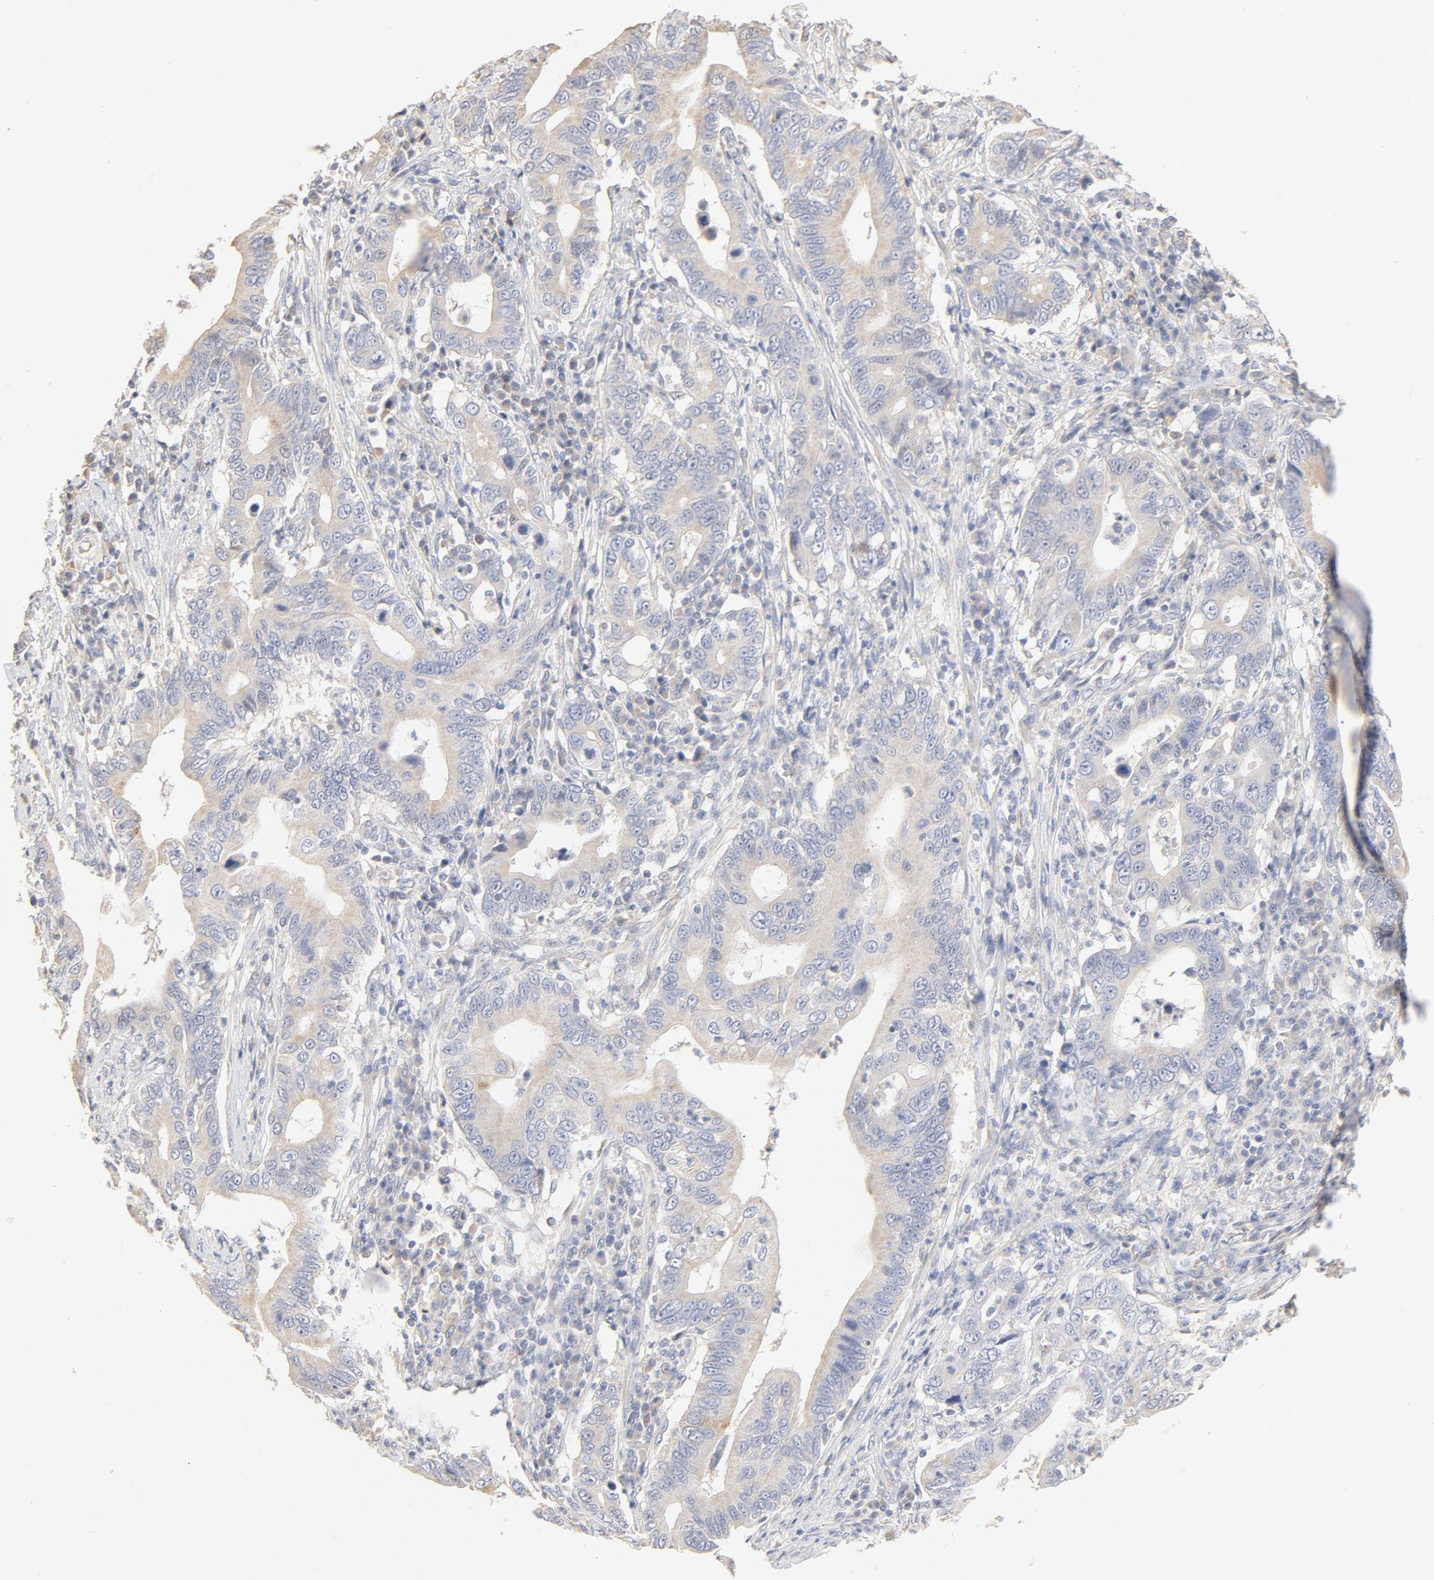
{"staining": {"intensity": "moderate", "quantity": "<25%", "location": "cytoplasmic/membranous"}, "tissue": "stomach cancer", "cell_type": "Tumor cells", "image_type": "cancer", "snomed": [{"axis": "morphology", "description": "Adenocarcinoma, NOS"}, {"axis": "topography", "description": "Stomach, upper"}], "caption": "A brown stain labels moderate cytoplasmic/membranous positivity of a protein in human stomach cancer (adenocarcinoma) tumor cells.", "gene": "FCGBP", "patient": {"sex": "male", "age": 63}}